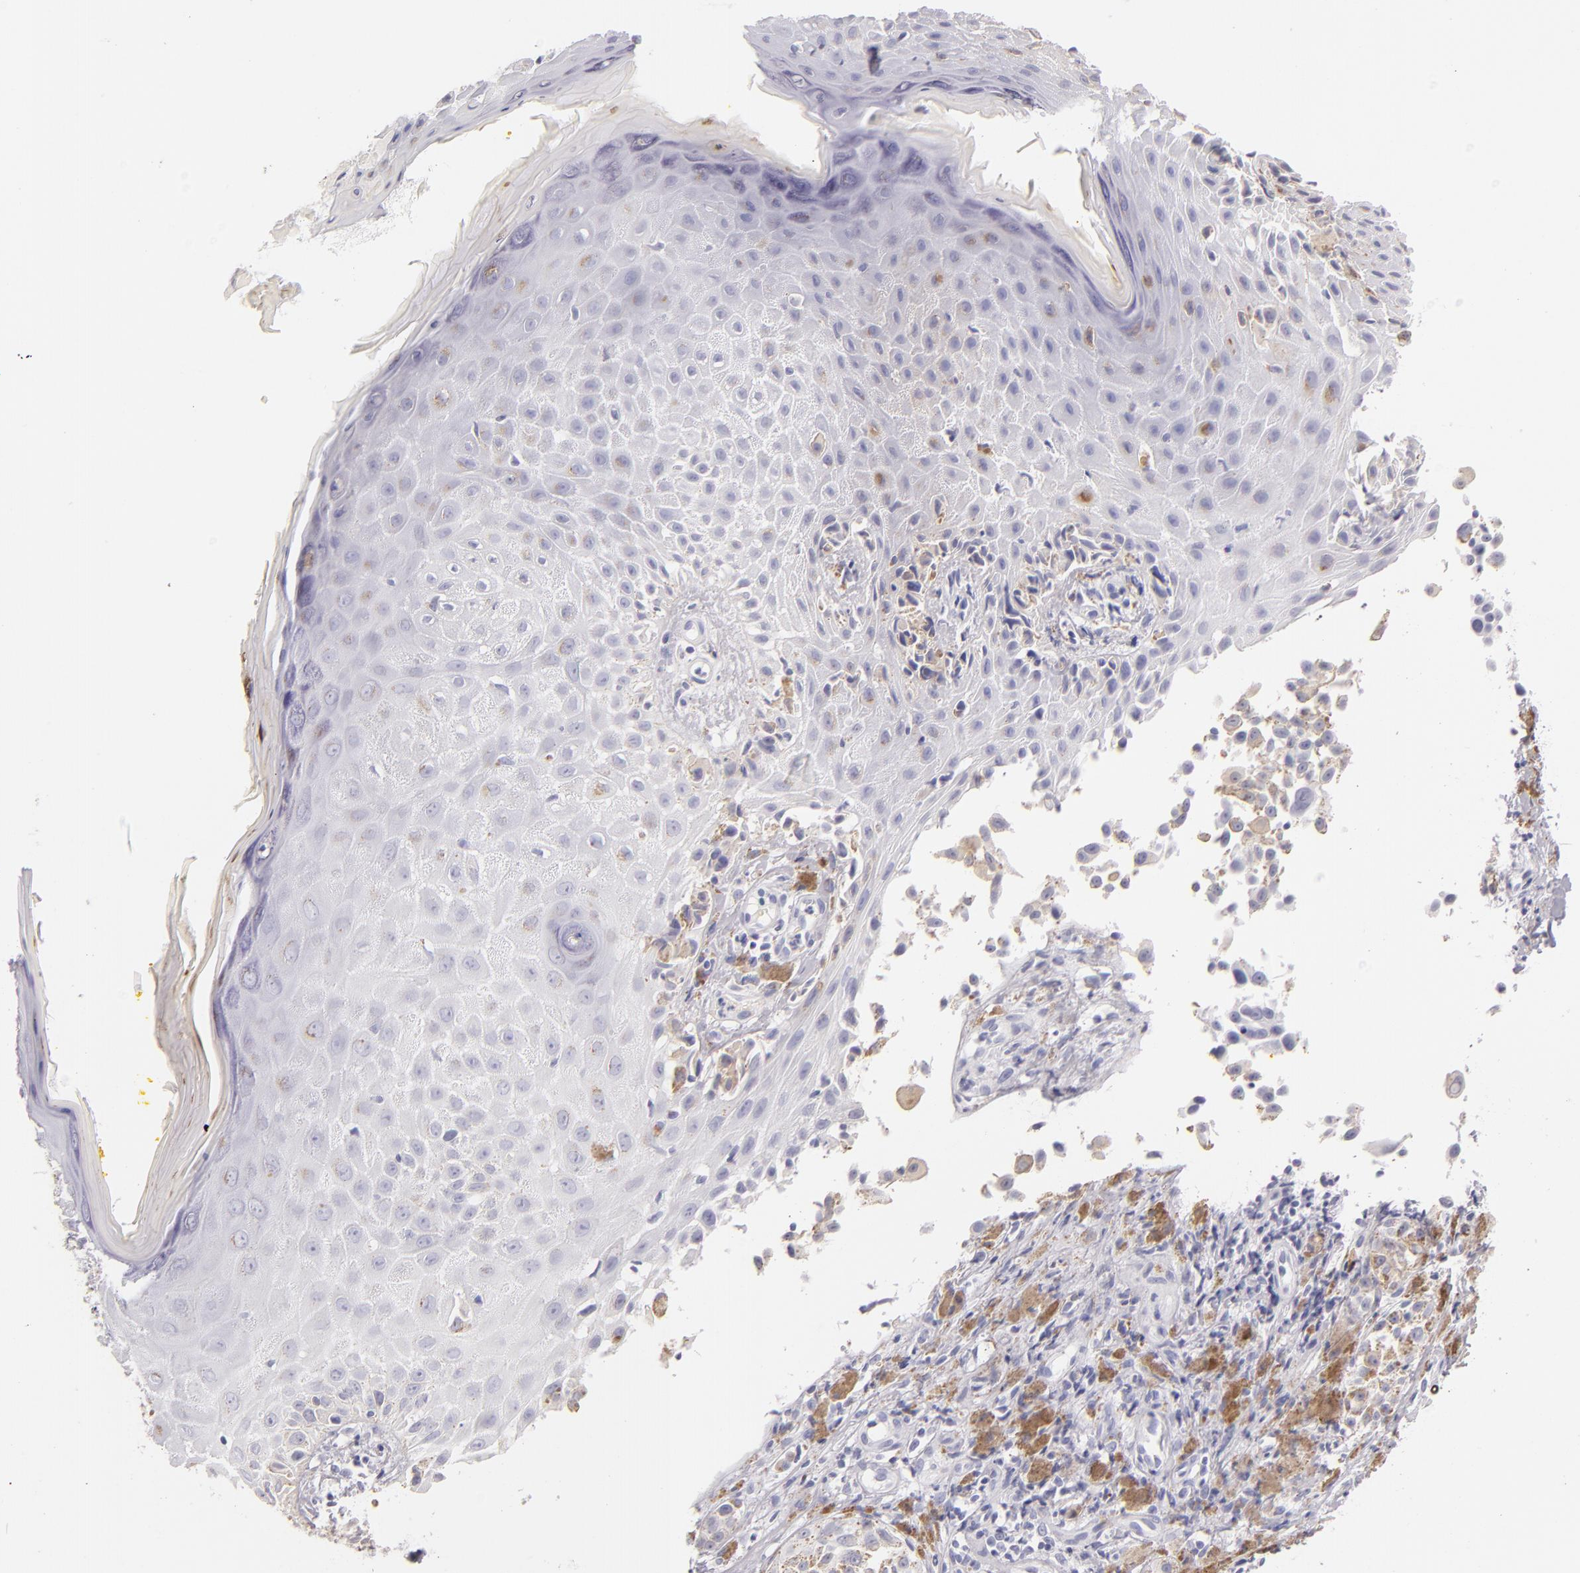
{"staining": {"intensity": "negative", "quantity": "none", "location": "none"}, "tissue": "melanoma", "cell_type": "Tumor cells", "image_type": "cancer", "snomed": [{"axis": "morphology", "description": "Malignant melanoma, NOS"}, {"axis": "topography", "description": "Skin"}], "caption": "Tumor cells are negative for brown protein staining in melanoma. (Brightfield microscopy of DAB immunohistochemistry at high magnification).", "gene": "FABP1", "patient": {"sex": "male", "age": 67}}